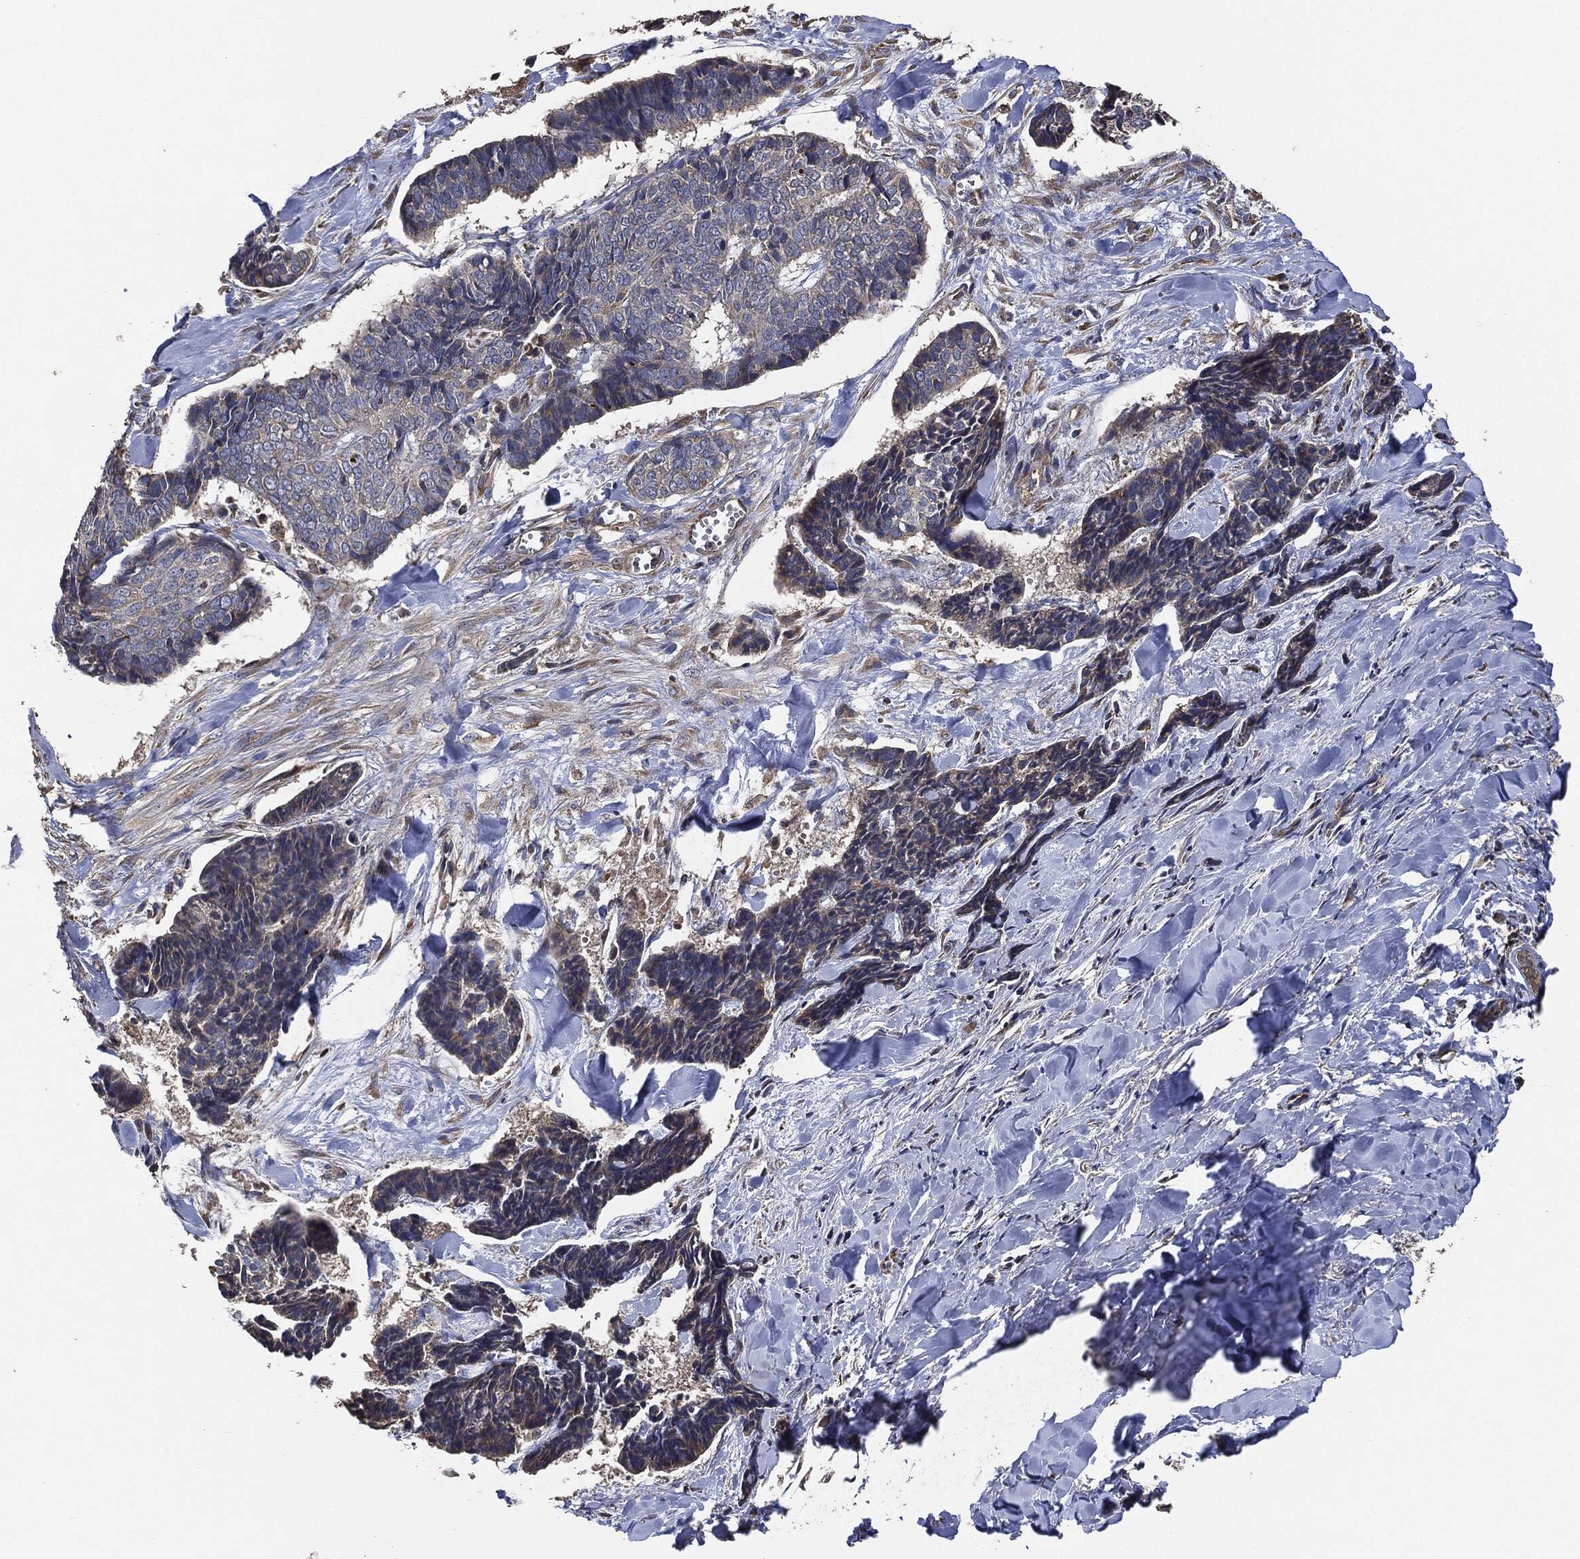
{"staining": {"intensity": "weak", "quantity": "<25%", "location": "cytoplasmic/membranous"}, "tissue": "skin cancer", "cell_type": "Tumor cells", "image_type": "cancer", "snomed": [{"axis": "morphology", "description": "Basal cell carcinoma"}, {"axis": "topography", "description": "Skin"}], "caption": "Immunohistochemistry micrograph of human basal cell carcinoma (skin) stained for a protein (brown), which exhibits no expression in tumor cells.", "gene": "STK3", "patient": {"sex": "male", "age": 86}}